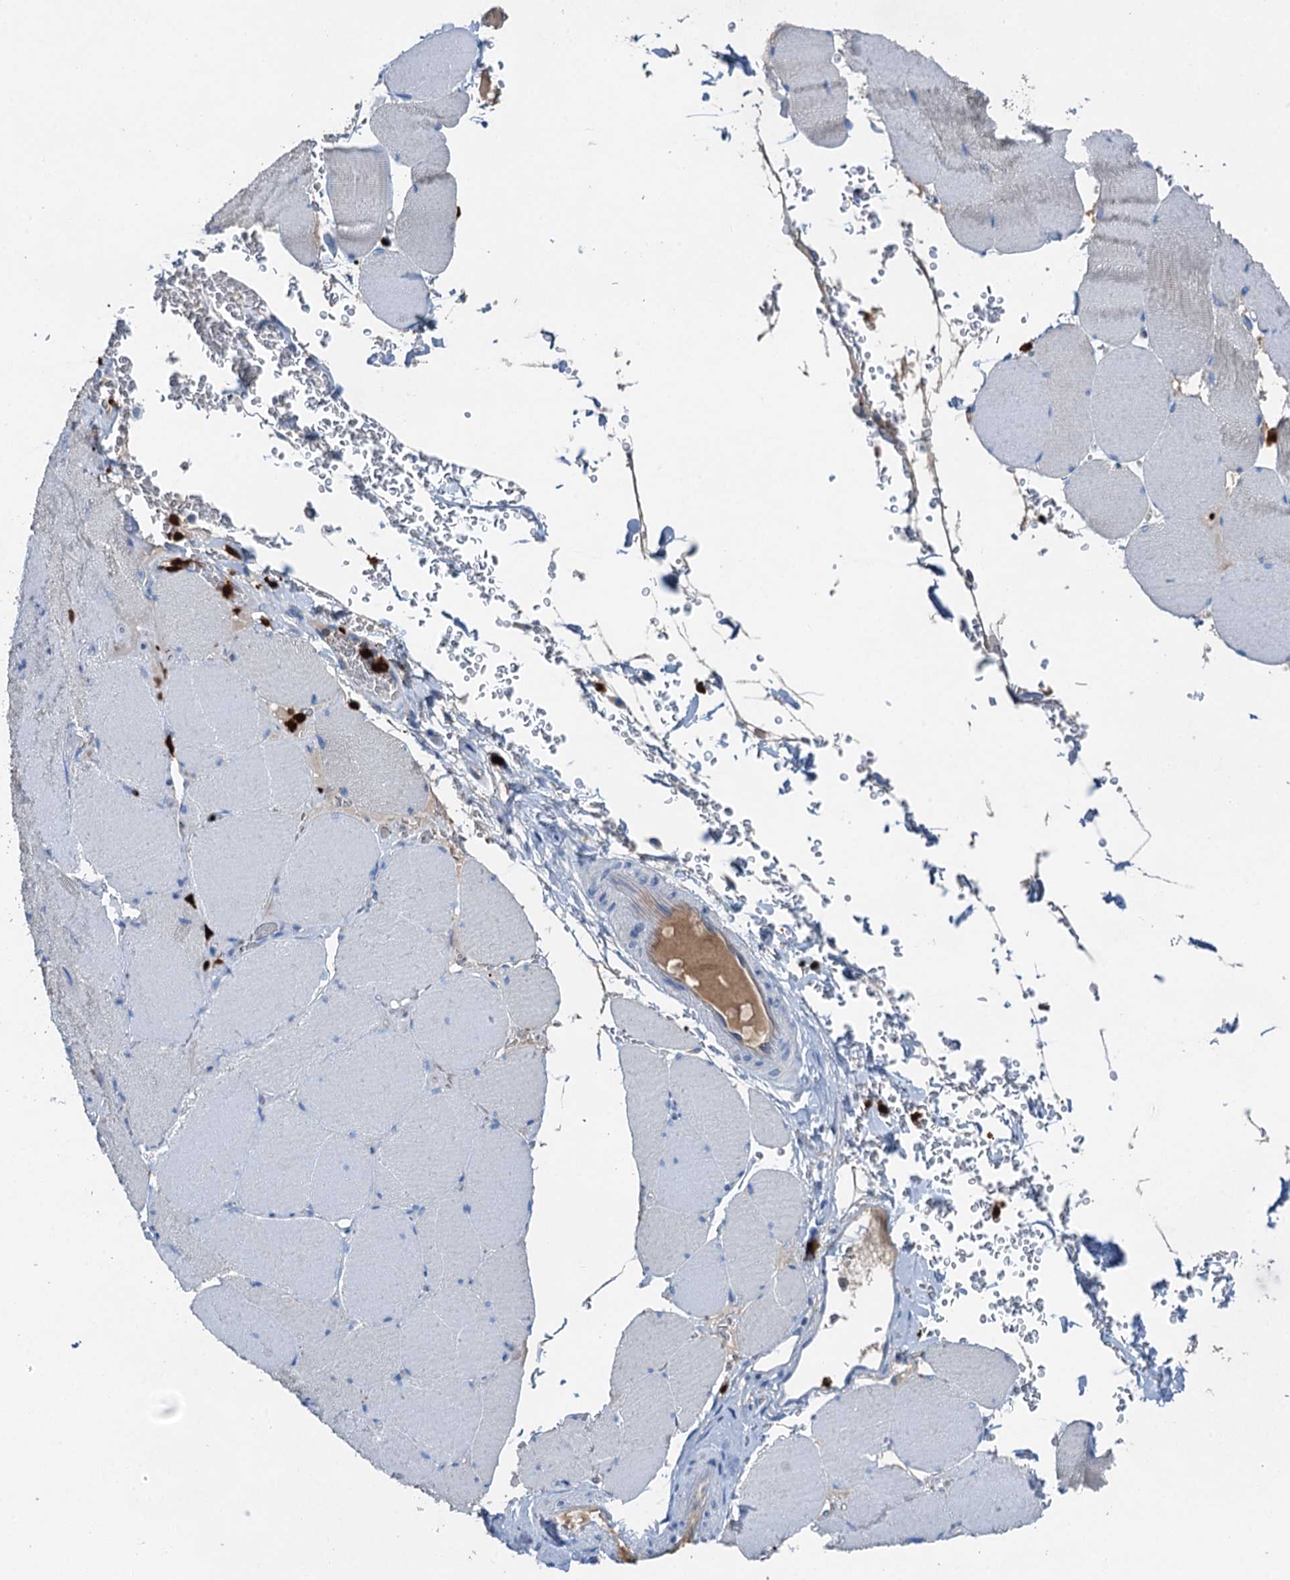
{"staining": {"intensity": "negative", "quantity": "none", "location": "none"}, "tissue": "skeletal muscle", "cell_type": "Myocytes", "image_type": "normal", "snomed": [{"axis": "morphology", "description": "Normal tissue, NOS"}, {"axis": "topography", "description": "Skeletal muscle"}, {"axis": "topography", "description": "Head-Neck"}], "caption": "Micrograph shows no protein expression in myocytes of normal skeletal muscle. (DAB IHC visualized using brightfield microscopy, high magnification).", "gene": "OTOA", "patient": {"sex": "male", "age": 66}}